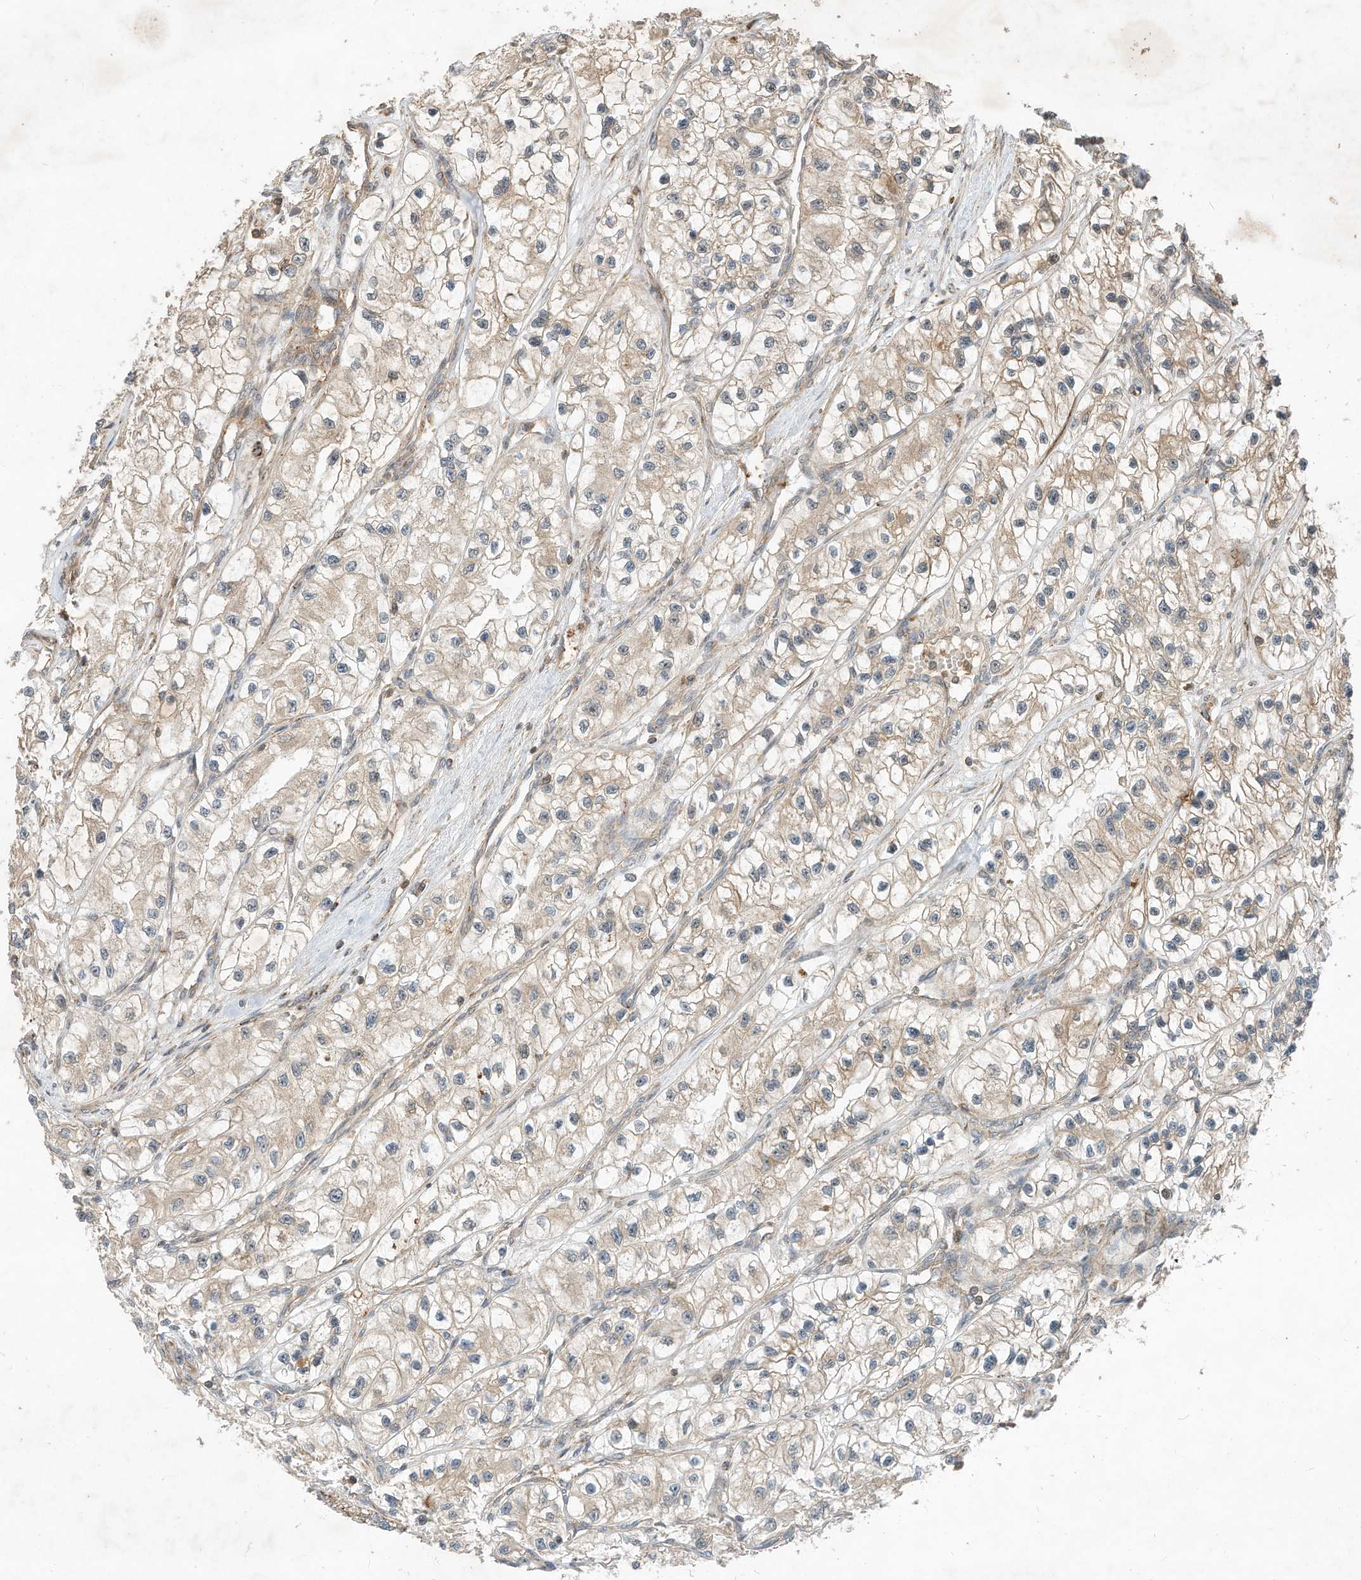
{"staining": {"intensity": "weak", "quantity": "25%-75%", "location": "cytoplasmic/membranous"}, "tissue": "renal cancer", "cell_type": "Tumor cells", "image_type": "cancer", "snomed": [{"axis": "morphology", "description": "Adenocarcinoma, NOS"}, {"axis": "topography", "description": "Kidney"}], "caption": "This is an image of IHC staining of renal cancer (adenocarcinoma), which shows weak positivity in the cytoplasmic/membranous of tumor cells.", "gene": "CPAMD8", "patient": {"sex": "female", "age": 57}}